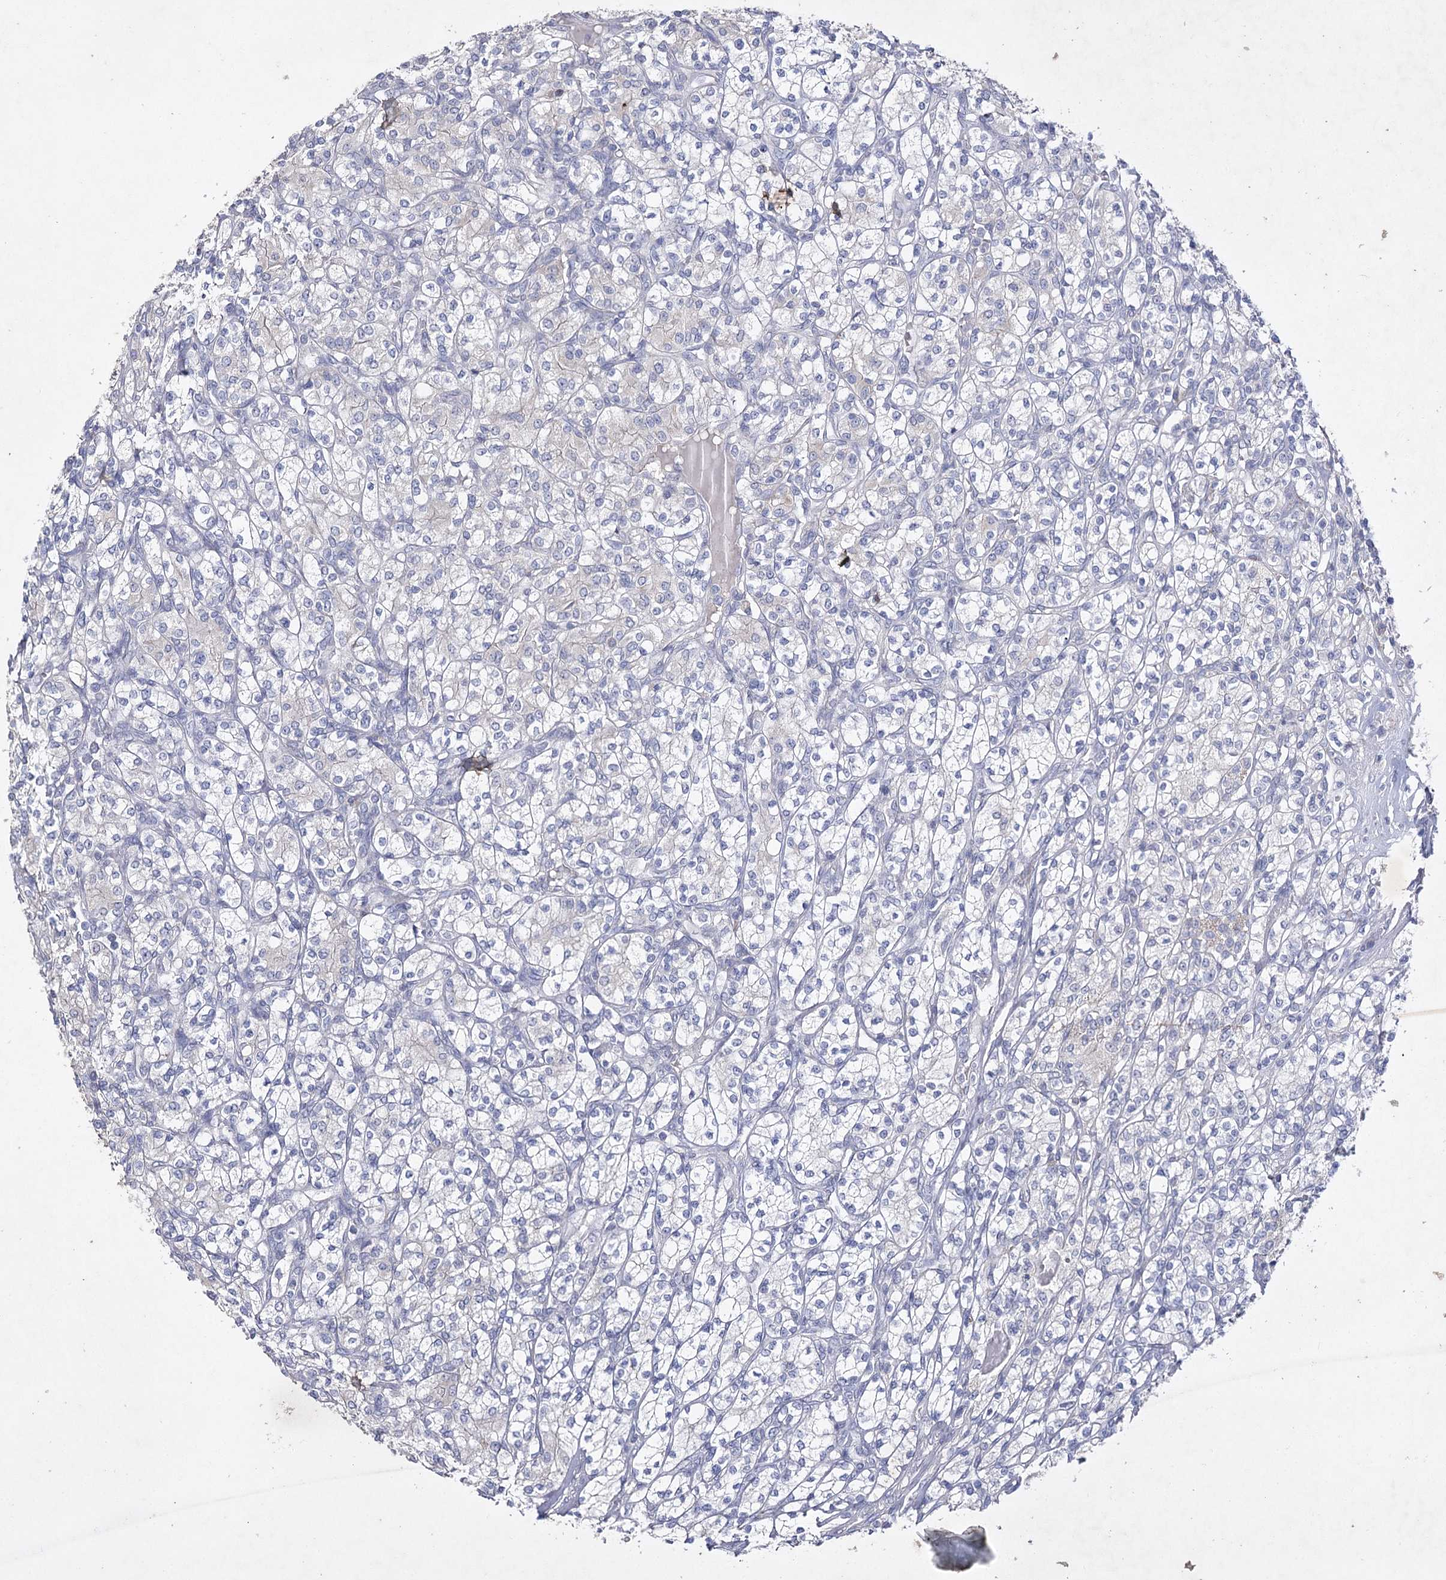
{"staining": {"intensity": "negative", "quantity": "none", "location": "none"}, "tissue": "renal cancer", "cell_type": "Tumor cells", "image_type": "cancer", "snomed": [{"axis": "morphology", "description": "Adenocarcinoma, NOS"}, {"axis": "topography", "description": "Kidney"}], "caption": "Tumor cells are negative for brown protein staining in adenocarcinoma (renal).", "gene": "COX15", "patient": {"sex": "male", "age": 77}}